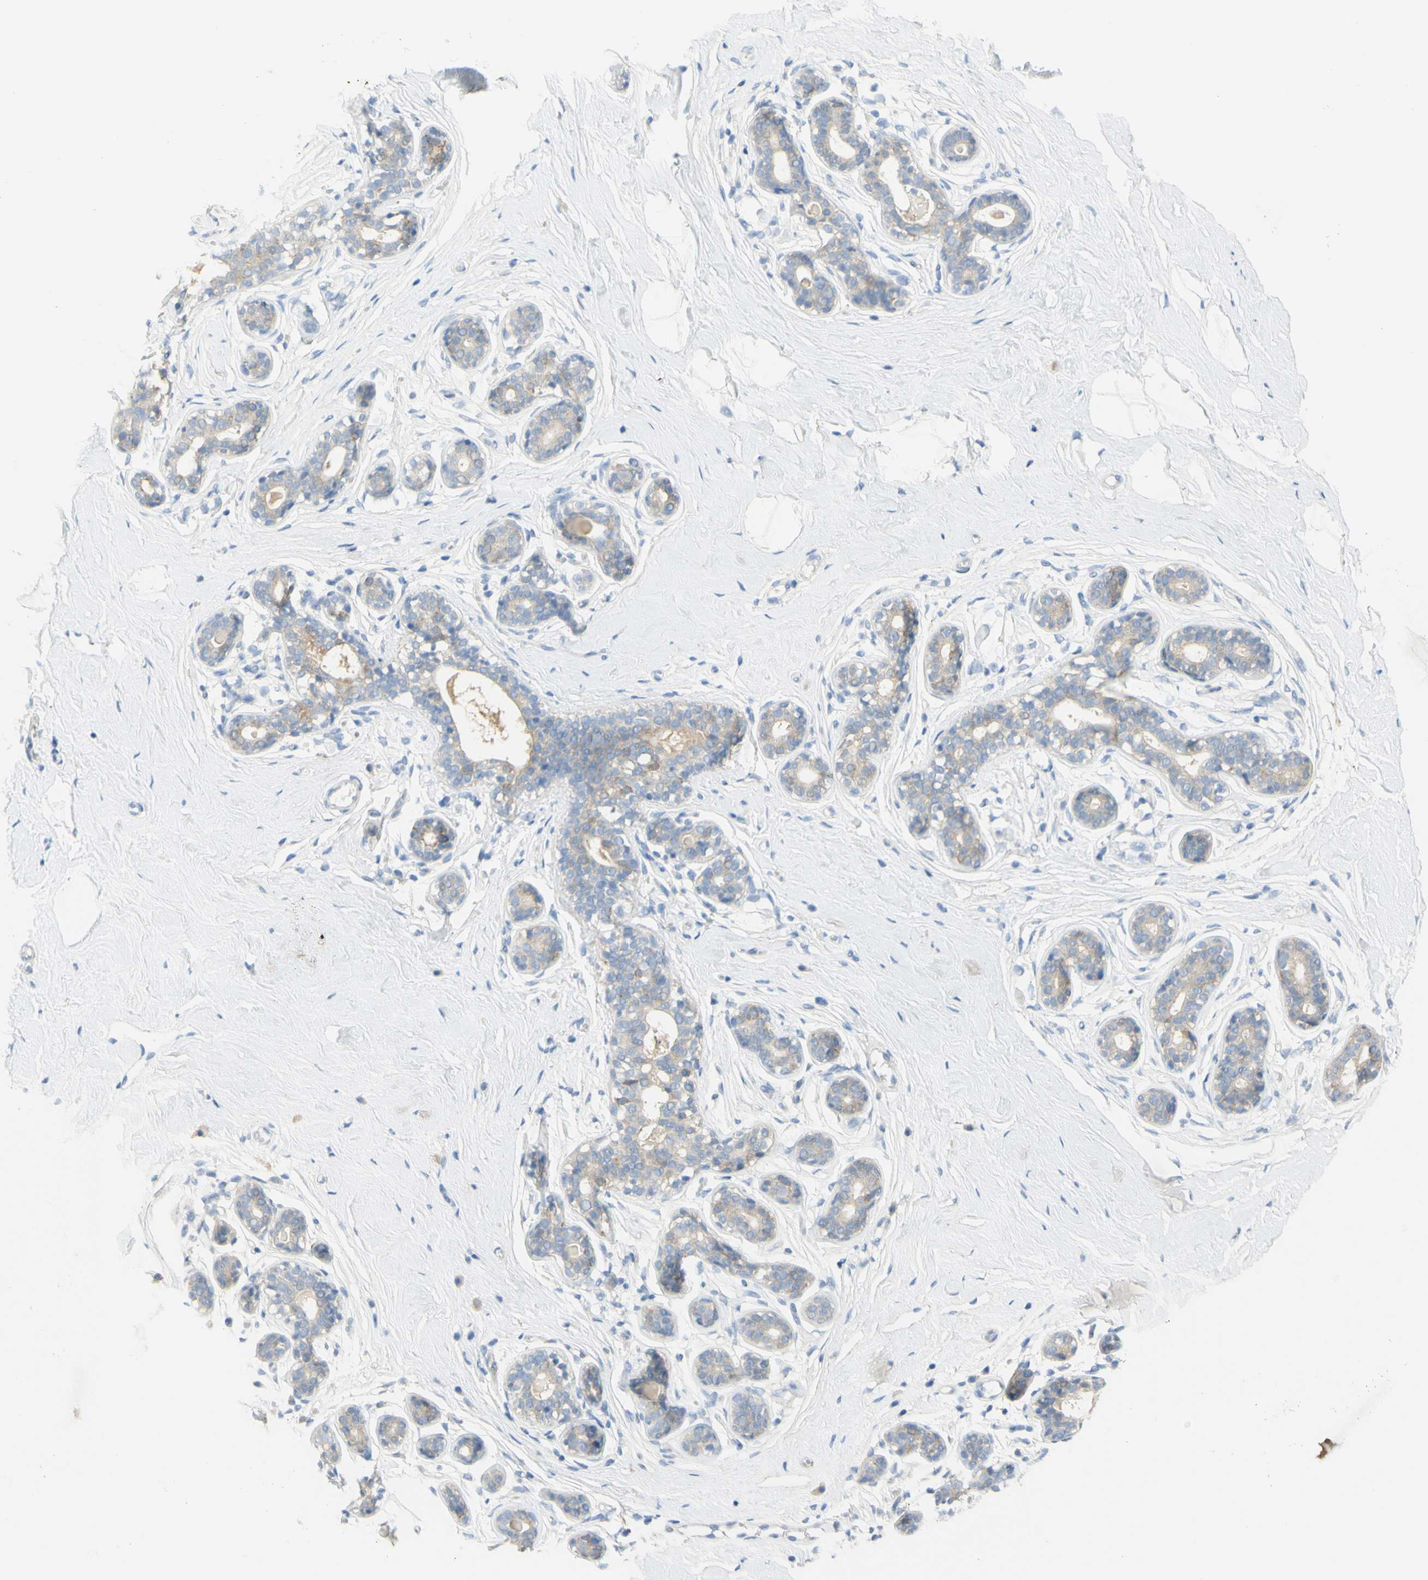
{"staining": {"intensity": "negative", "quantity": "none", "location": "none"}, "tissue": "breast", "cell_type": "Adipocytes", "image_type": "normal", "snomed": [{"axis": "morphology", "description": "Normal tissue, NOS"}, {"axis": "topography", "description": "Breast"}], "caption": "The image demonstrates no staining of adipocytes in unremarkable breast.", "gene": "GCNT3", "patient": {"sex": "female", "age": 23}}